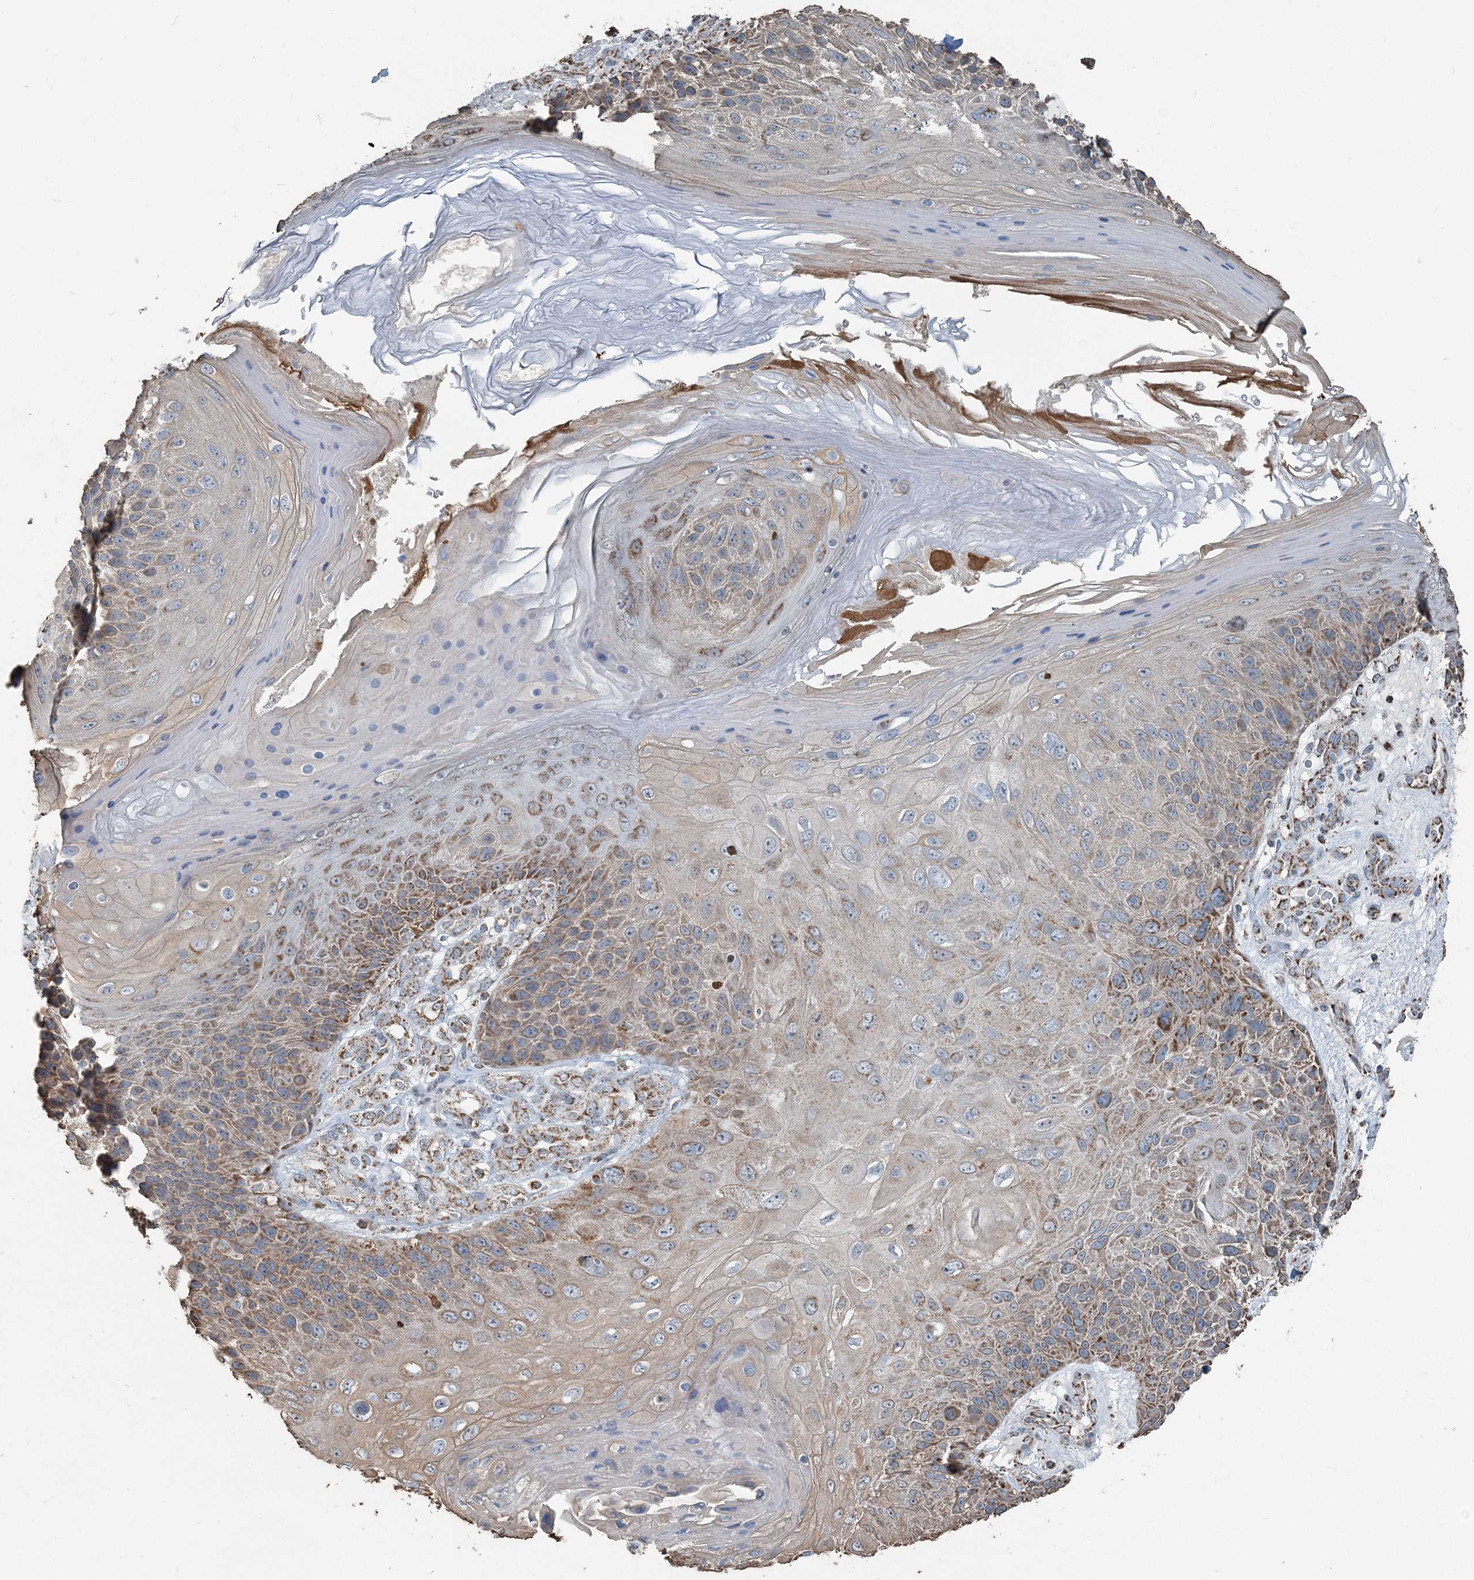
{"staining": {"intensity": "moderate", "quantity": ">75%", "location": "cytoplasmic/membranous"}, "tissue": "skin cancer", "cell_type": "Tumor cells", "image_type": "cancer", "snomed": [{"axis": "morphology", "description": "Squamous cell carcinoma, NOS"}, {"axis": "topography", "description": "Skin"}], "caption": "This micrograph demonstrates immunohistochemistry staining of squamous cell carcinoma (skin), with medium moderate cytoplasmic/membranous expression in approximately >75% of tumor cells.", "gene": "SUCLG1", "patient": {"sex": "female", "age": 88}}